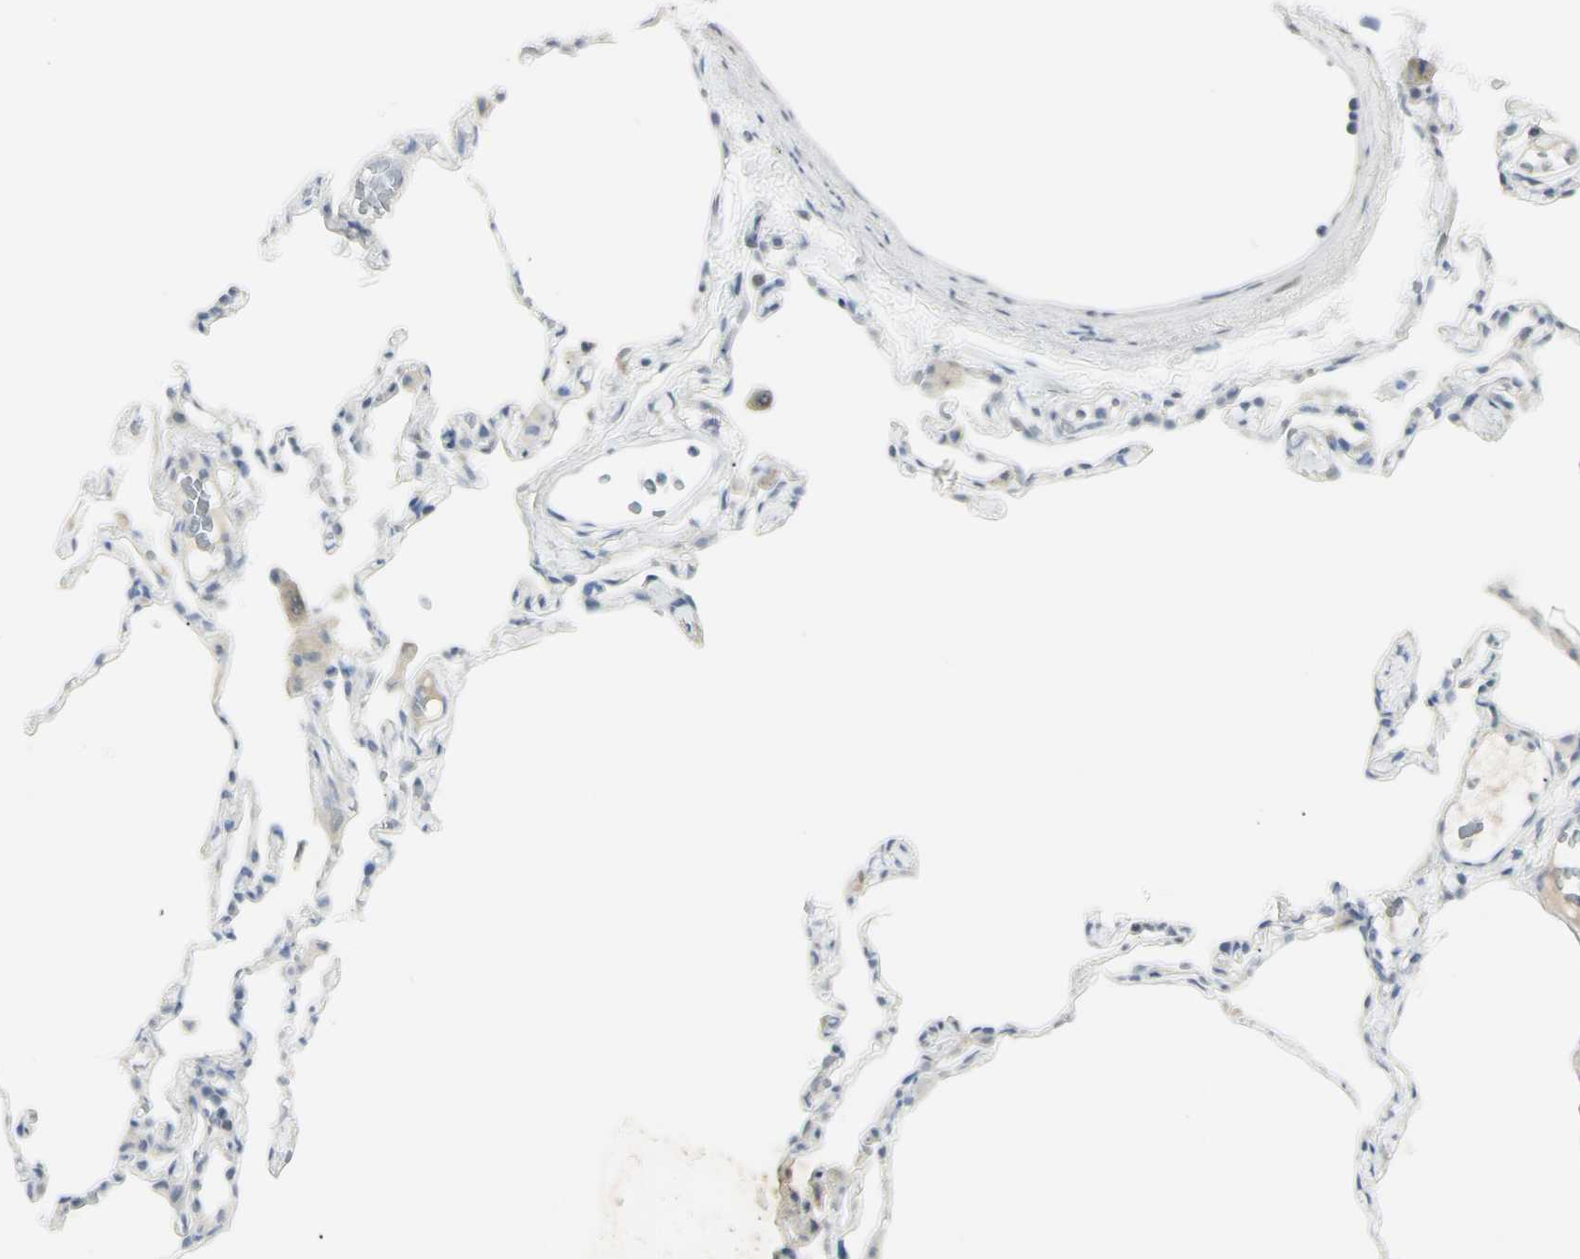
{"staining": {"intensity": "negative", "quantity": "none", "location": "none"}, "tissue": "lung", "cell_type": "Alveolar cells", "image_type": "normal", "snomed": [{"axis": "morphology", "description": "Normal tissue, NOS"}, {"axis": "topography", "description": "Lung"}], "caption": "The micrograph shows no staining of alveolar cells in unremarkable lung.", "gene": "PIP", "patient": {"sex": "female", "age": 49}}